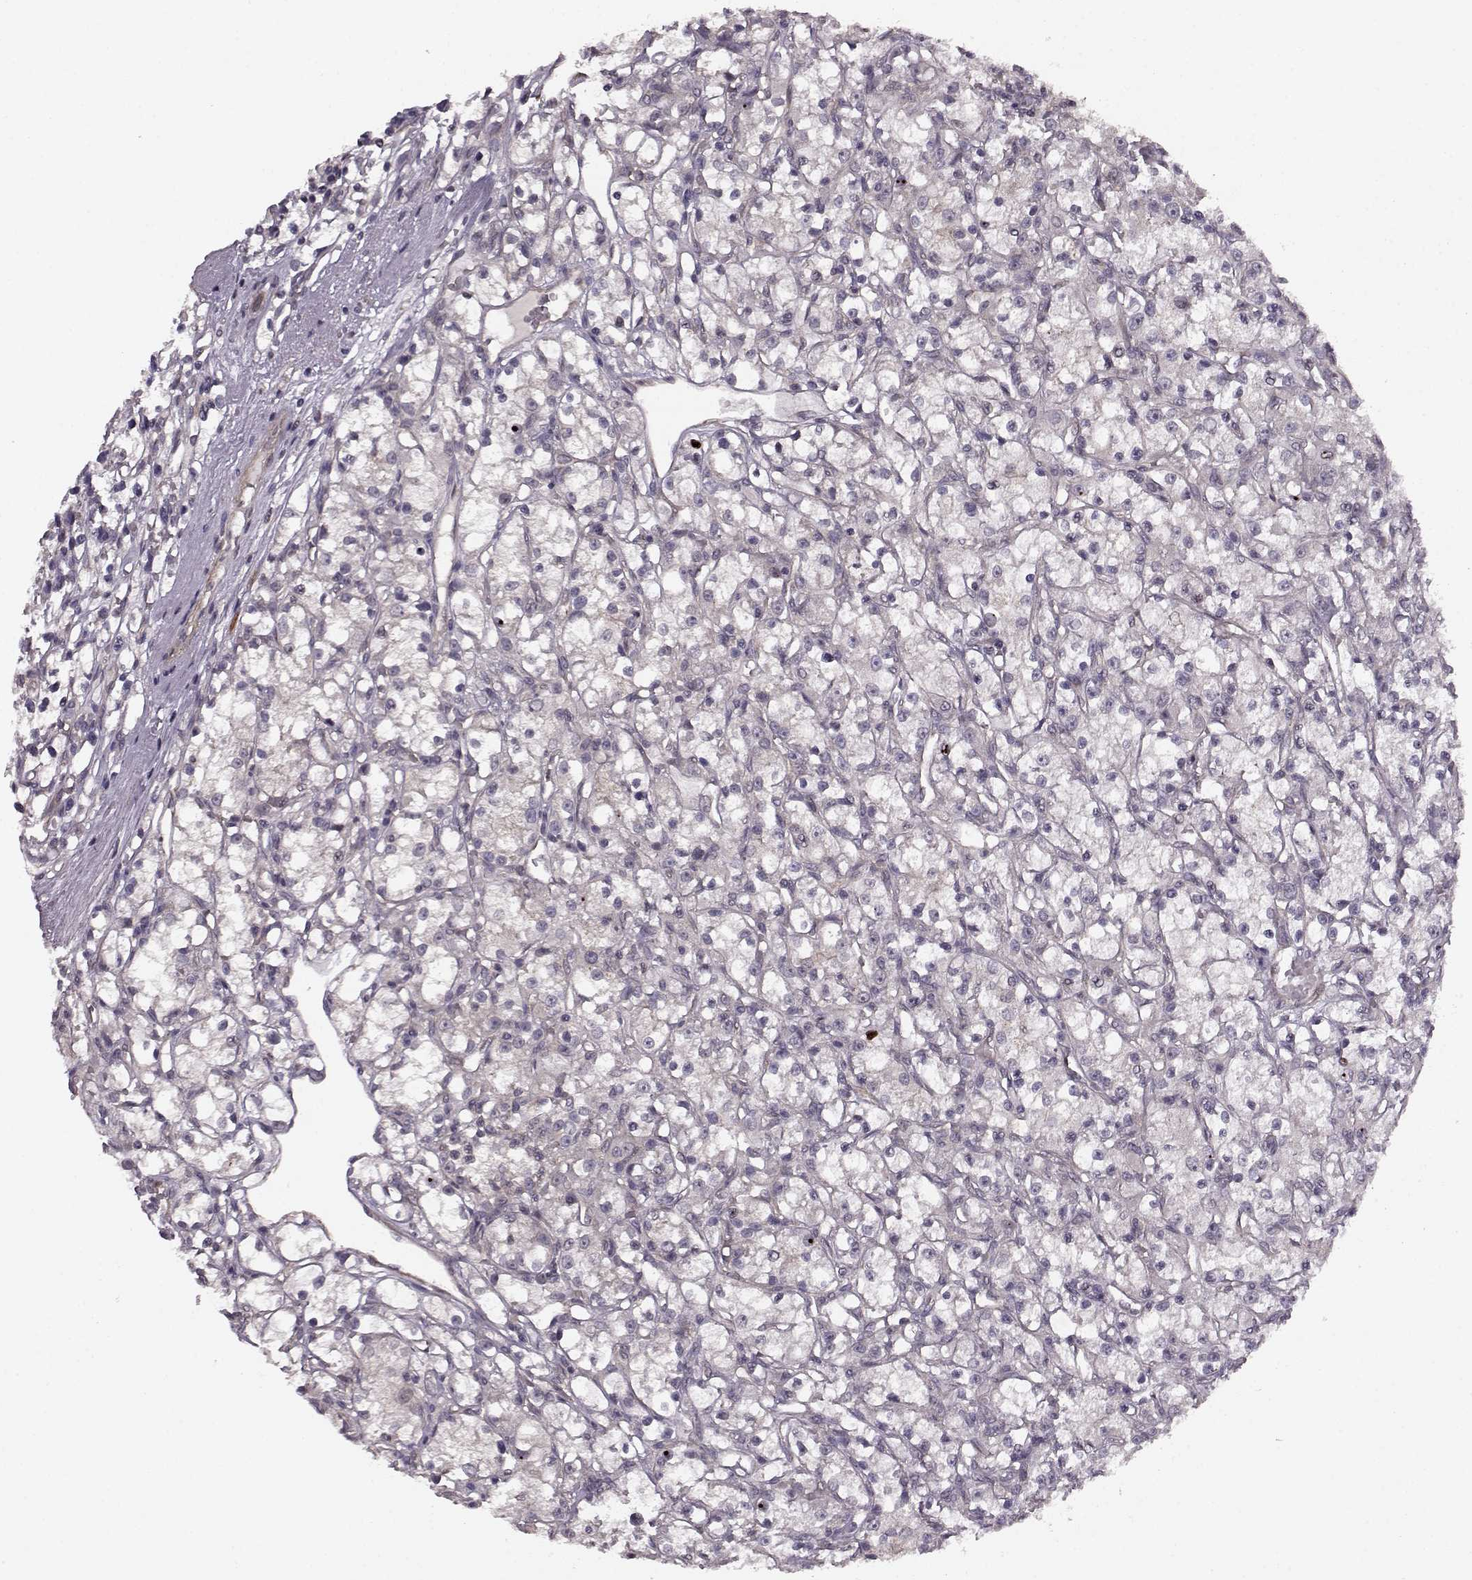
{"staining": {"intensity": "negative", "quantity": "none", "location": "none"}, "tissue": "renal cancer", "cell_type": "Tumor cells", "image_type": "cancer", "snomed": [{"axis": "morphology", "description": "Adenocarcinoma, NOS"}, {"axis": "topography", "description": "Kidney"}], "caption": "The image exhibits no significant expression in tumor cells of renal cancer (adenocarcinoma).", "gene": "SLAIN2", "patient": {"sex": "female", "age": 59}}